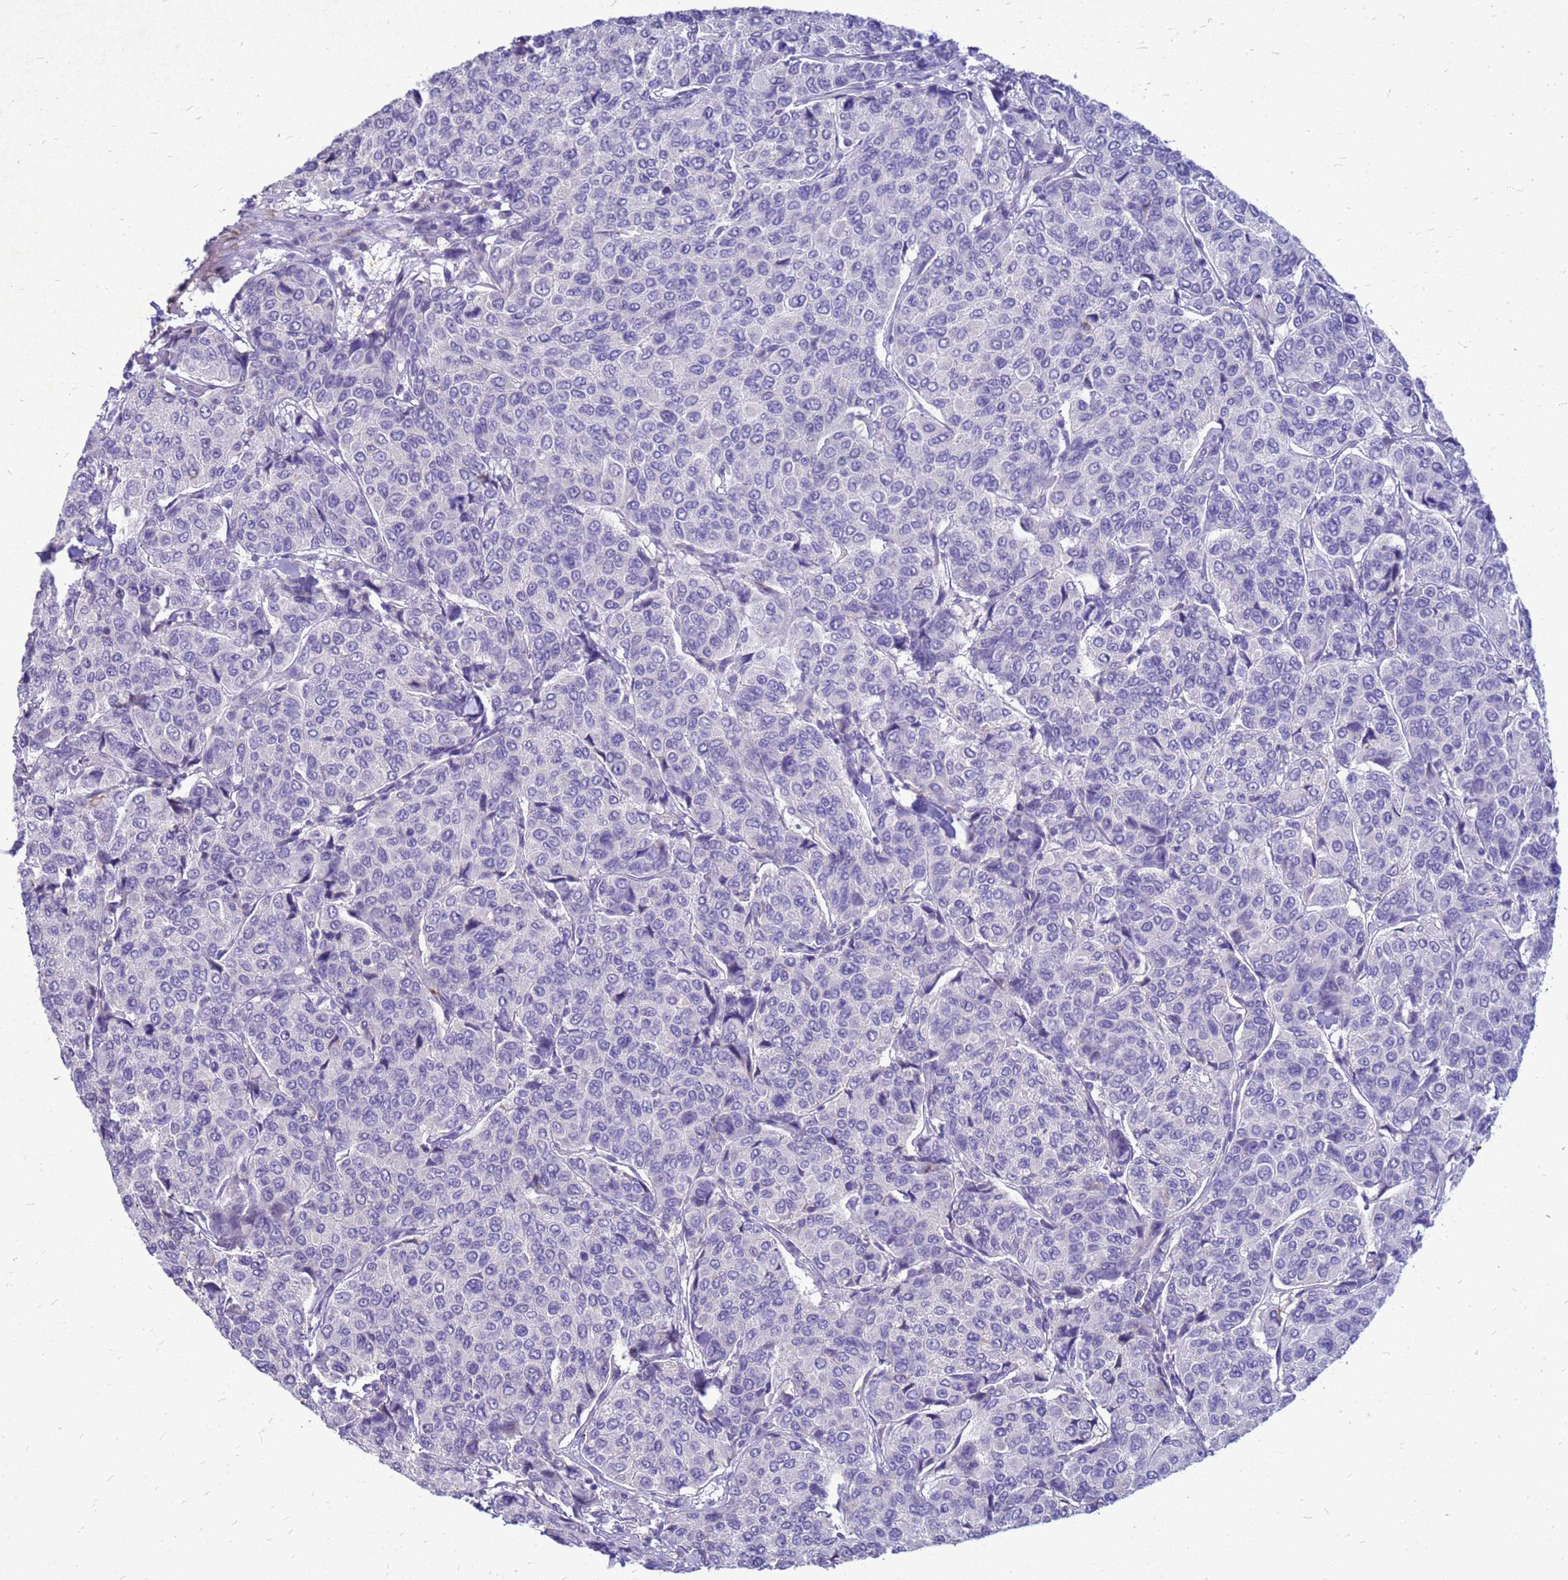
{"staining": {"intensity": "negative", "quantity": "none", "location": "none"}, "tissue": "breast cancer", "cell_type": "Tumor cells", "image_type": "cancer", "snomed": [{"axis": "morphology", "description": "Duct carcinoma"}, {"axis": "topography", "description": "Breast"}], "caption": "This is an immunohistochemistry micrograph of breast invasive ductal carcinoma. There is no staining in tumor cells.", "gene": "AKR1C1", "patient": {"sex": "female", "age": 55}}